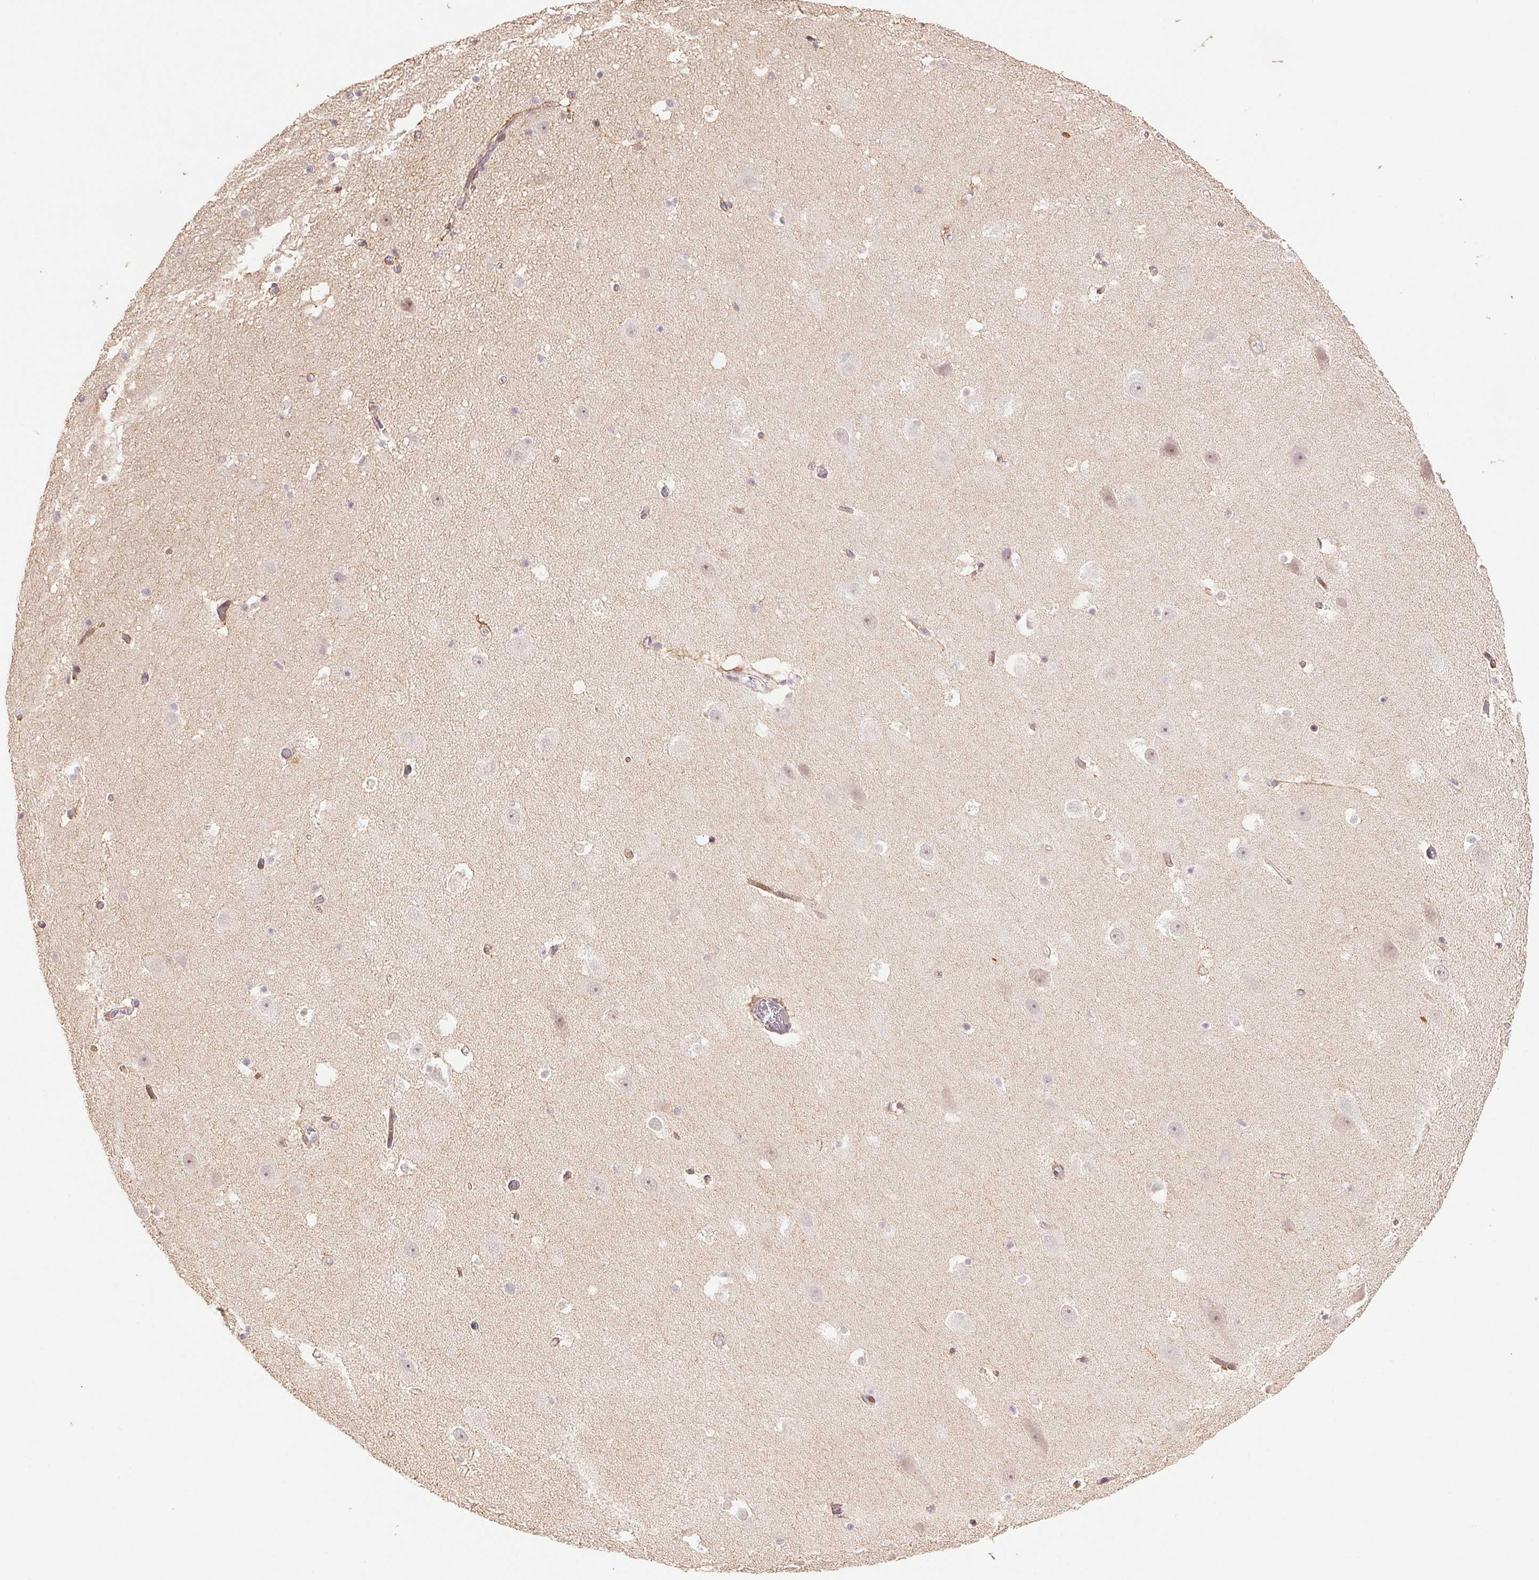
{"staining": {"intensity": "negative", "quantity": "none", "location": "none"}, "tissue": "hippocampus", "cell_type": "Glial cells", "image_type": "normal", "snomed": [{"axis": "morphology", "description": "Normal tissue, NOS"}, {"axis": "topography", "description": "Hippocampus"}], "caption": "The micrograph exhibits no staining of glial cells in benign hippocampus. (DAB IHC, high magnification).", "gene": "TMEM253", "patient": {"sex": "male", "age": 26}}